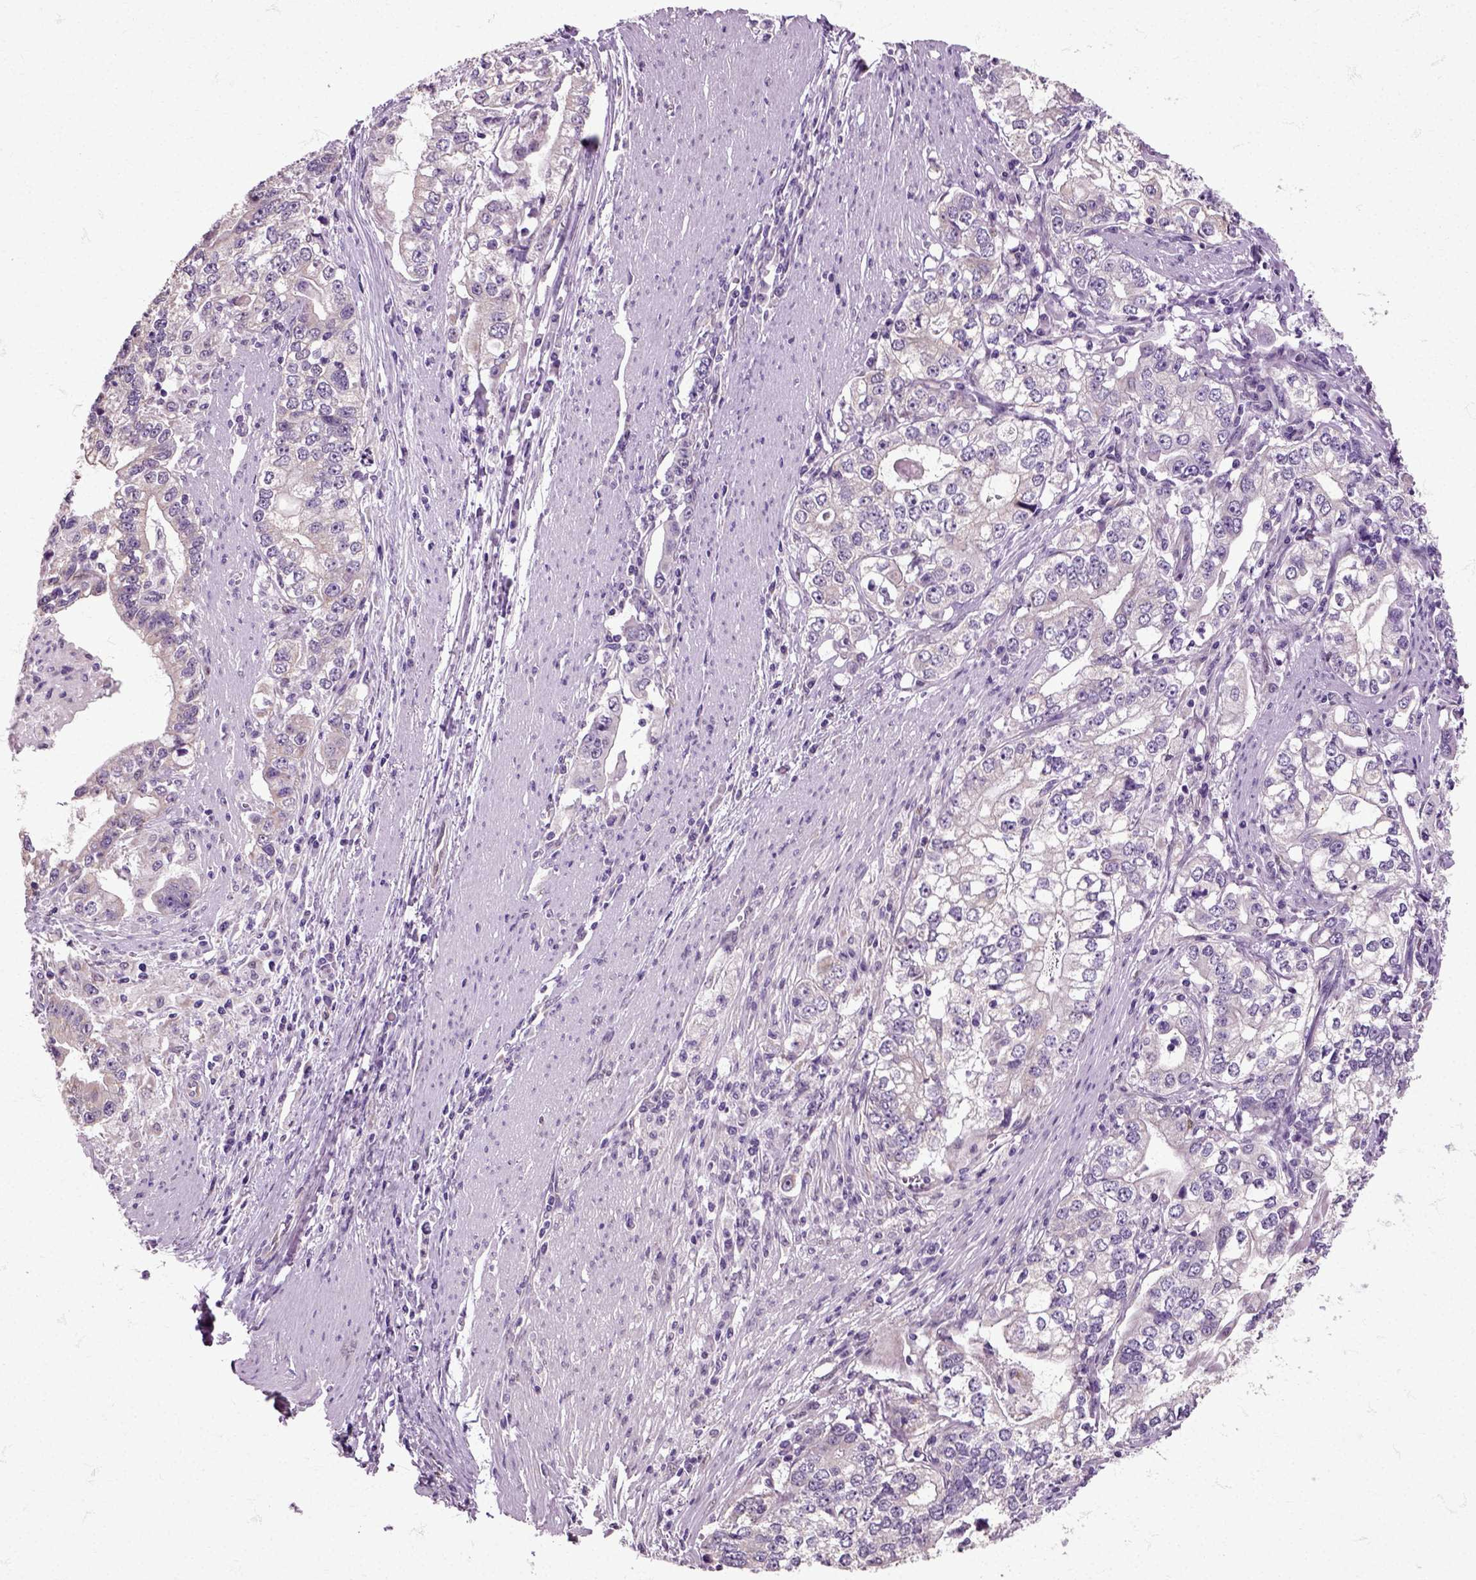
{"staining": {"intensity": "negative", "quantity": "none", "location": "none"}, "tissue": "stomach cancer", "cell_type": "Tumor cells", "image_type": "cancer", "snomed": [{"axis": "morphology", "description": "Adenocarcinoma, NOS"}, {"axis": "topography", "description": "Stomach, lower"}], "caption": "An IHC micrograph of adenocarcinoma (stomach) is shown. There is no staining in tumor cells of adenocarcinoma (stomach).", "gene": "HSPA2", "patient": {"sex": "female", "age": 72}}